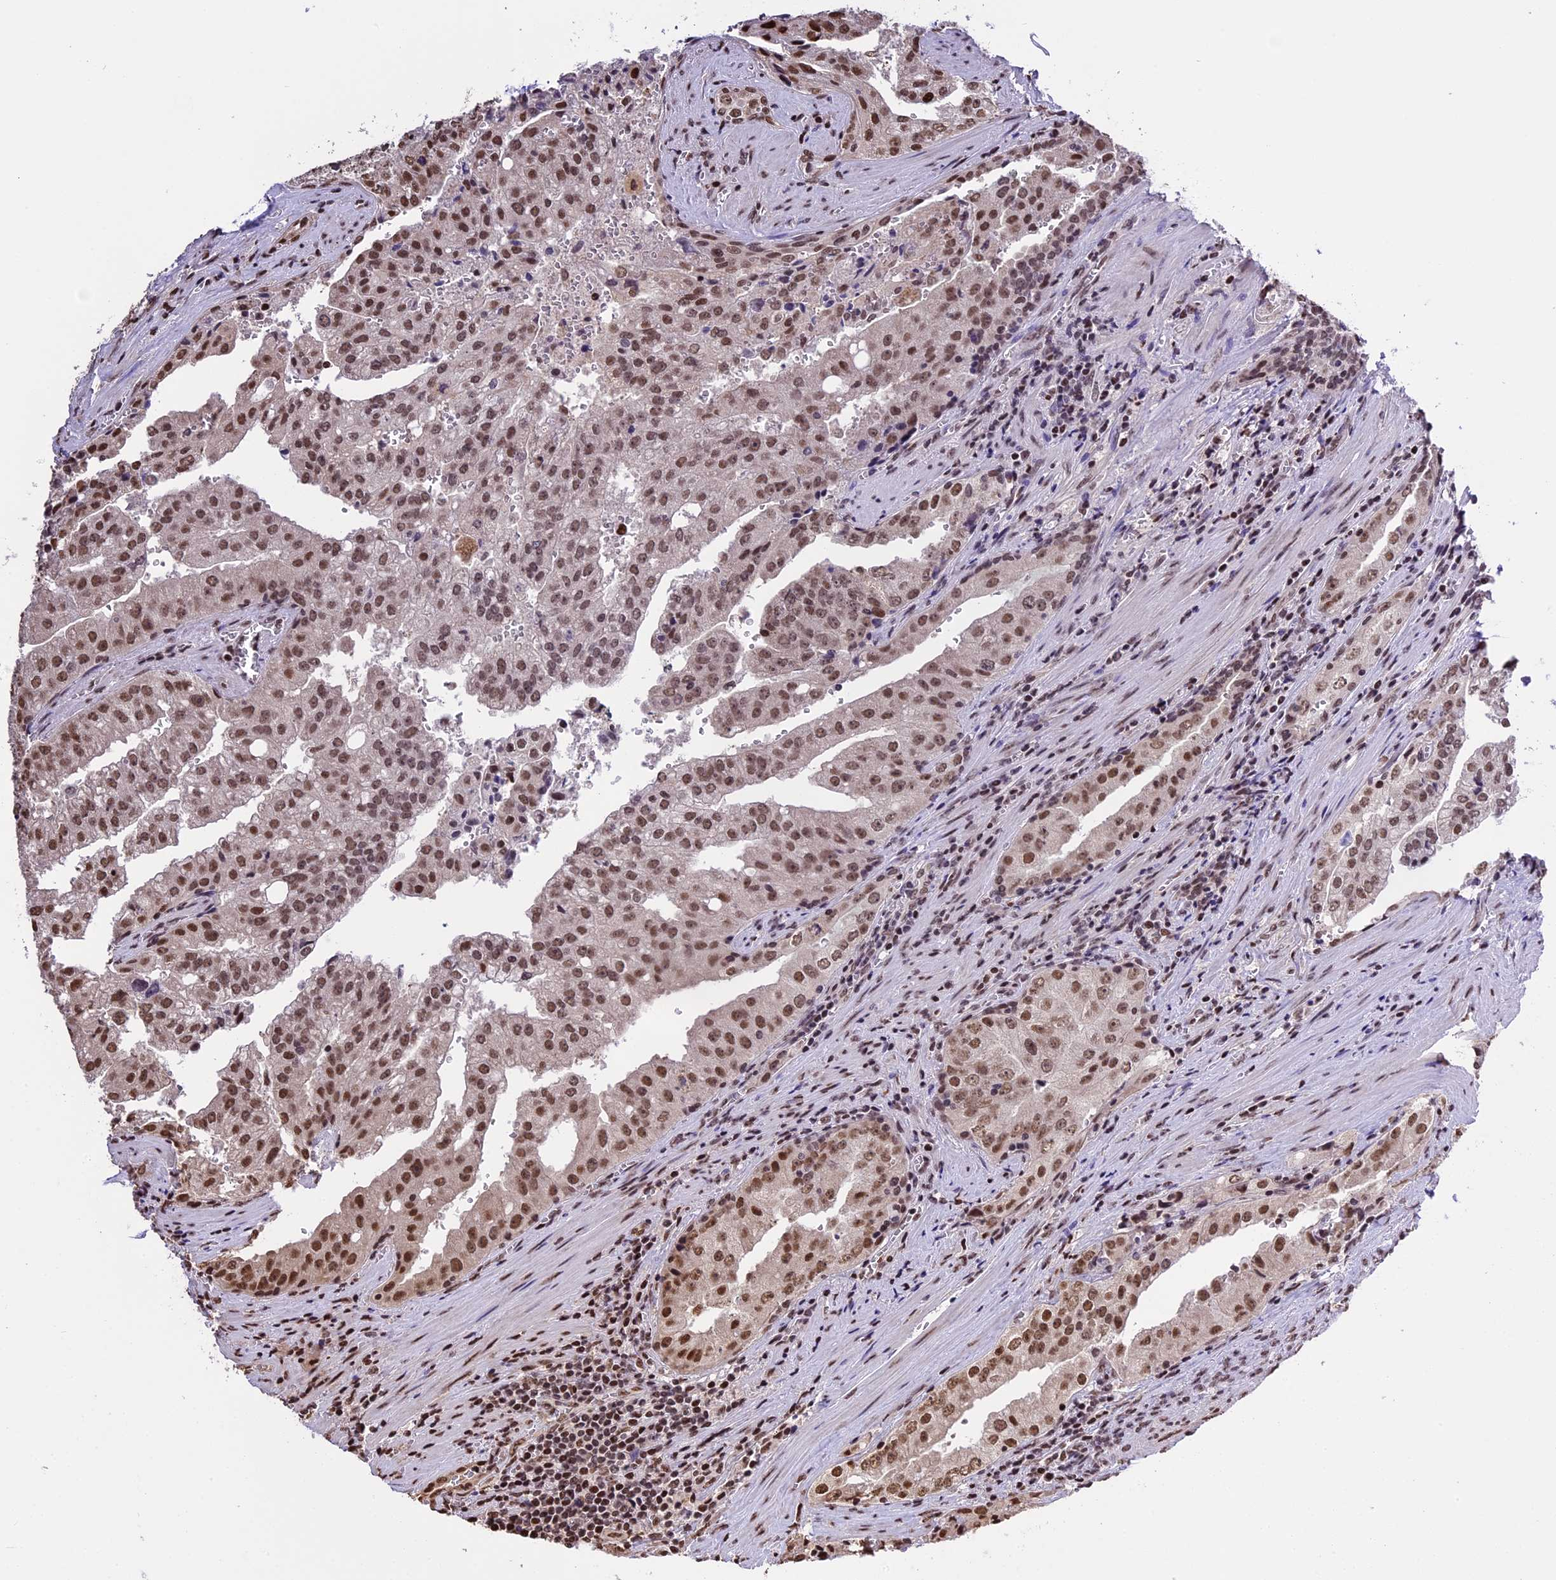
{"staining": {"intensity": "moderate", "quantity": ">75%", "location": "nuclear"}, "tissue": "prostate cancer", "cell_type": "Tumor cells", "image_type": "cancer", "snomed": [{"axis": "morphology", "description": "Adenocarcinoma, High grade"}, {"axis": "topography", "description": "Prostate"}], "caption": "Prostate cancer (high-grade adenocarcinoma) stained with immunohistochemistry displays moderate nuclear staining in about >75% of tumor cells.", "gene": "POLR3E", "patient": {"sex": "male", "age": 68}}